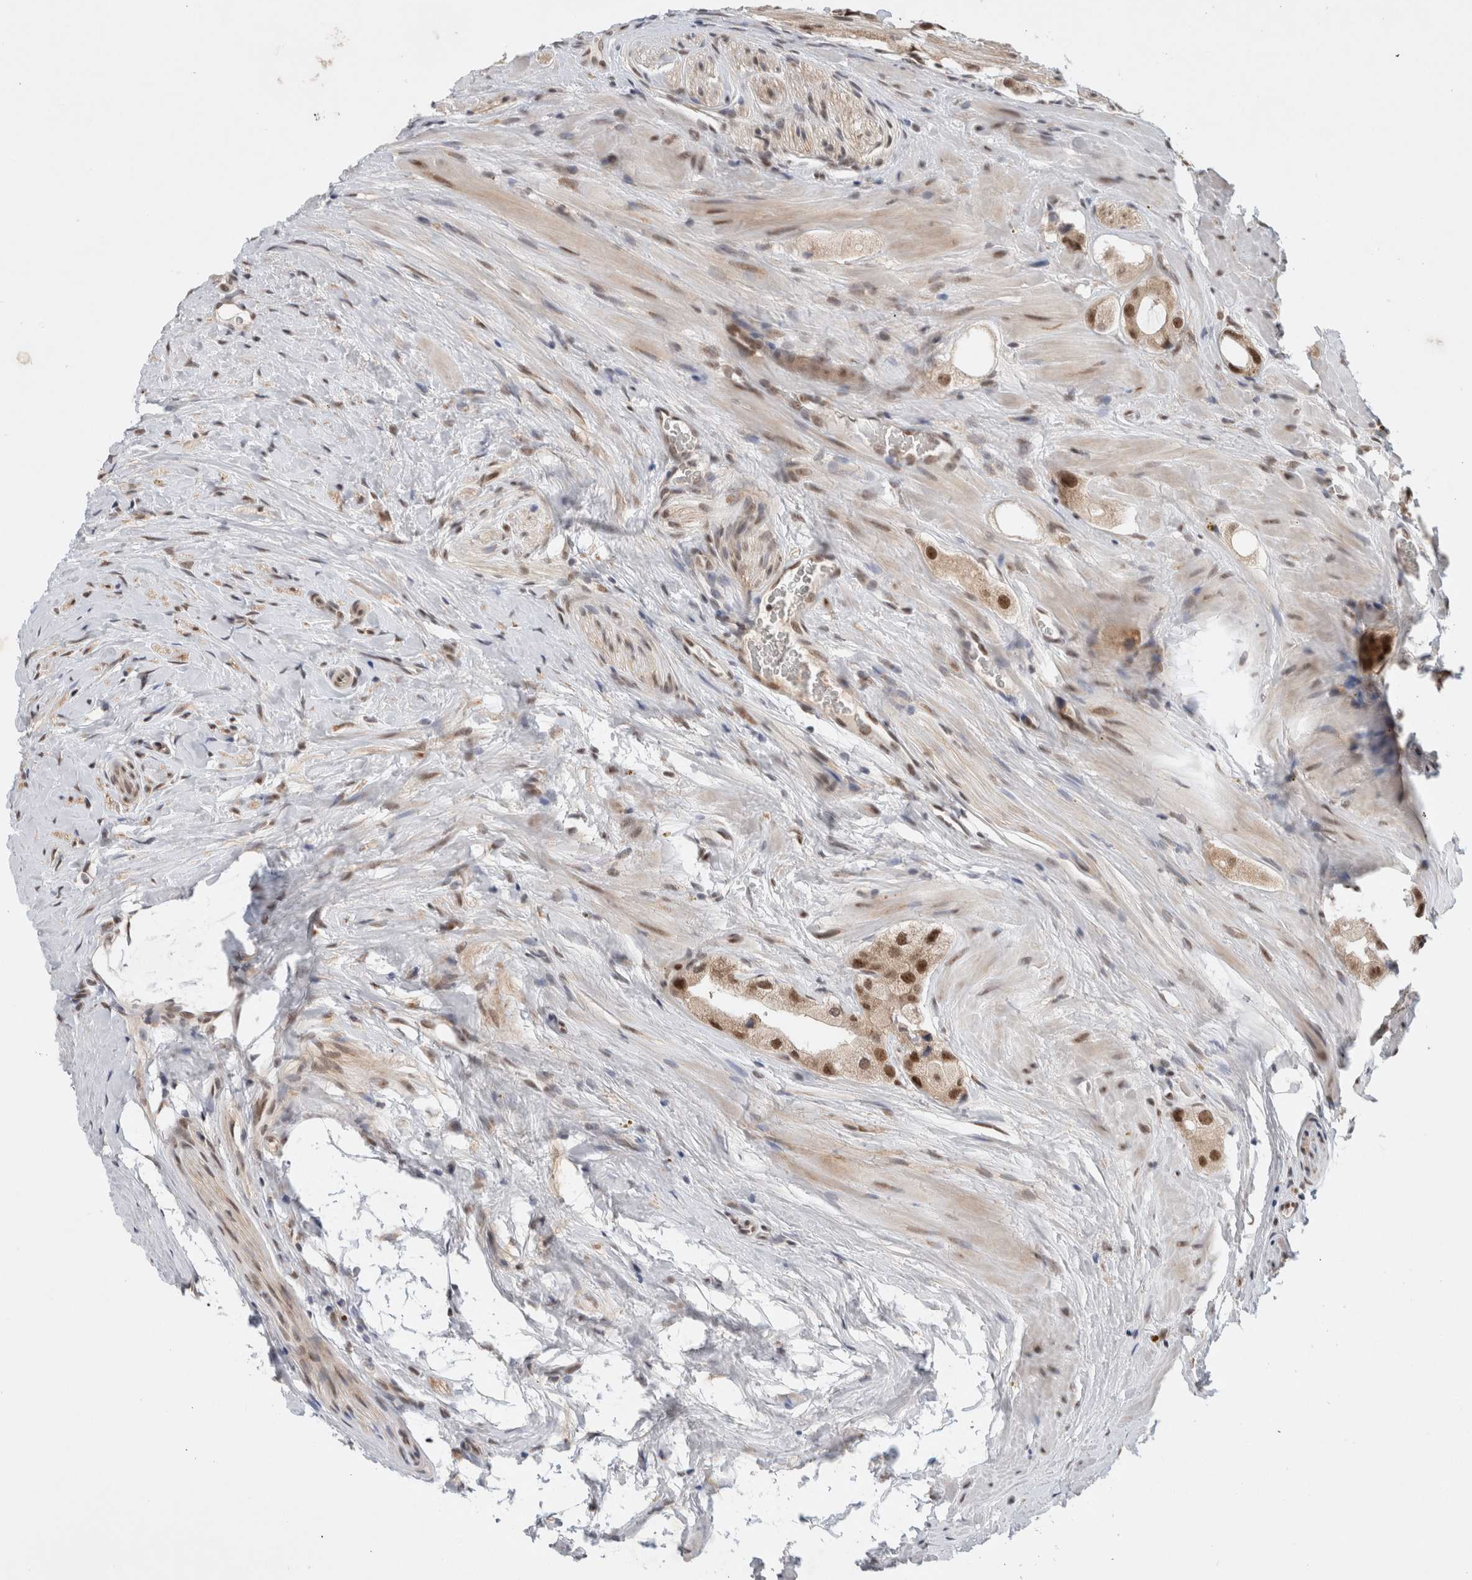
{"staining": {"intensity": "strong", "quantity": ">75%", "location": "nuclear"}, "tissue": "prostate cancer", "cell_type": "Tumor cells", "image_type": "cancer", "snomed": [{"axis": "morphology", "description": "Adenocarcinoma, High grade"}, {"axis": "topography", "description": "Prostate"}], "caption": "Immunohistochemical staining of human prostate adenocarcinoma (high-grade) shows high levels of strong nuclear protein staining in about >75% of tumor cells. Nuclei are stained in blue.", "gene": "NCAPG2", "patient": {"sex": "male", "age": 63}}